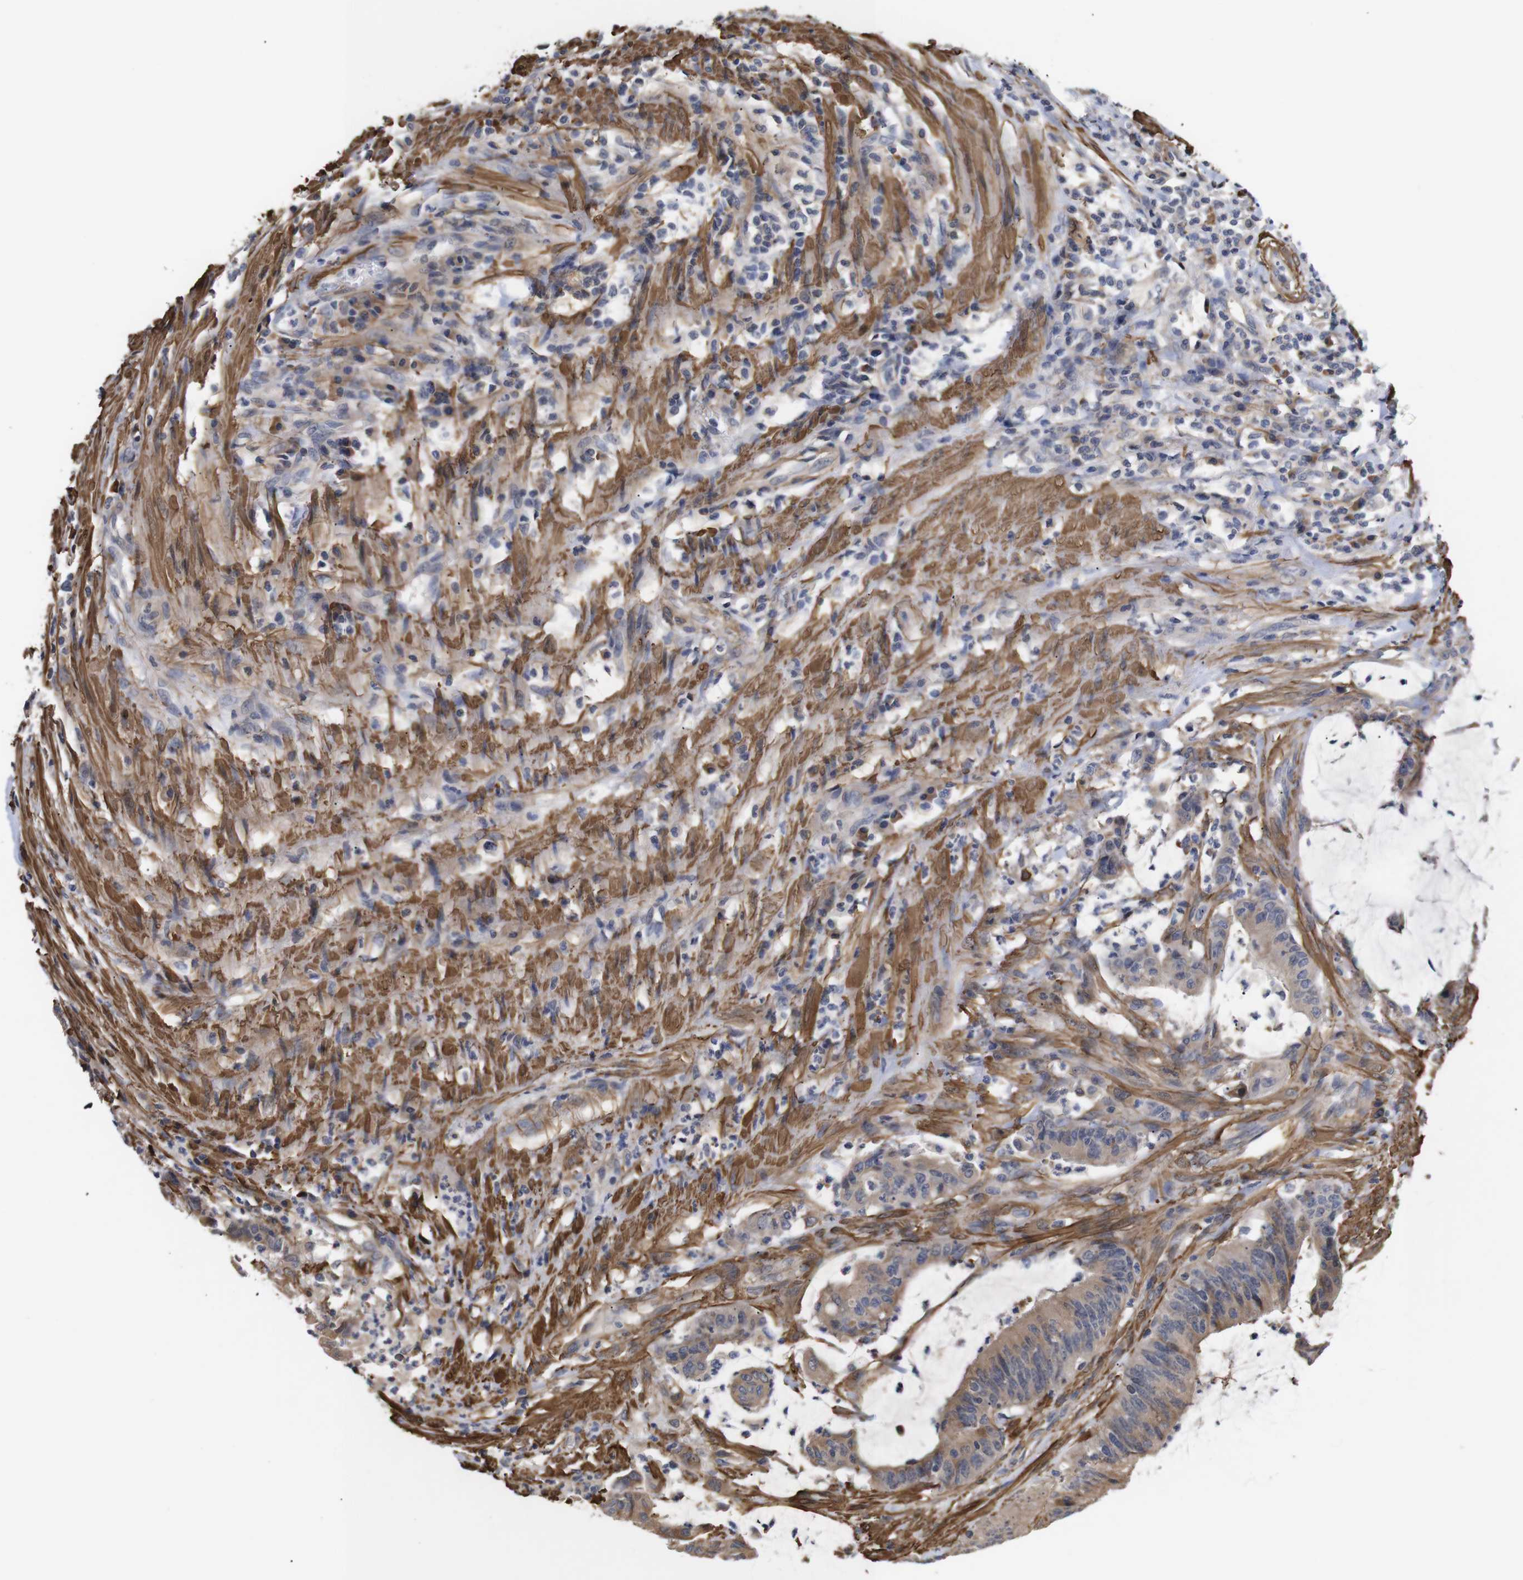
{"staining": {"intensity": "moderate", "quantity": "<25%", "location": "cytoplasmic/membranous"}, "tissue": "colorectal cancer", "cell_type": "Tumor cells", "image_type": "cancer", "snomed": [{"axis": "morphology", "description": "Adenocarcinoma, NOS"}, {"axis": "topography", "description": "Rectum"}], "caption": "Adenocarcinoma (colorectal) was stained to show a protein in brown. There is low levels of moderate cytoplasmic/membranous staining in approximately <25% of tumor cells.", "gene": "PDLIM5", "patient": {"sex": "female", "age": 66}}